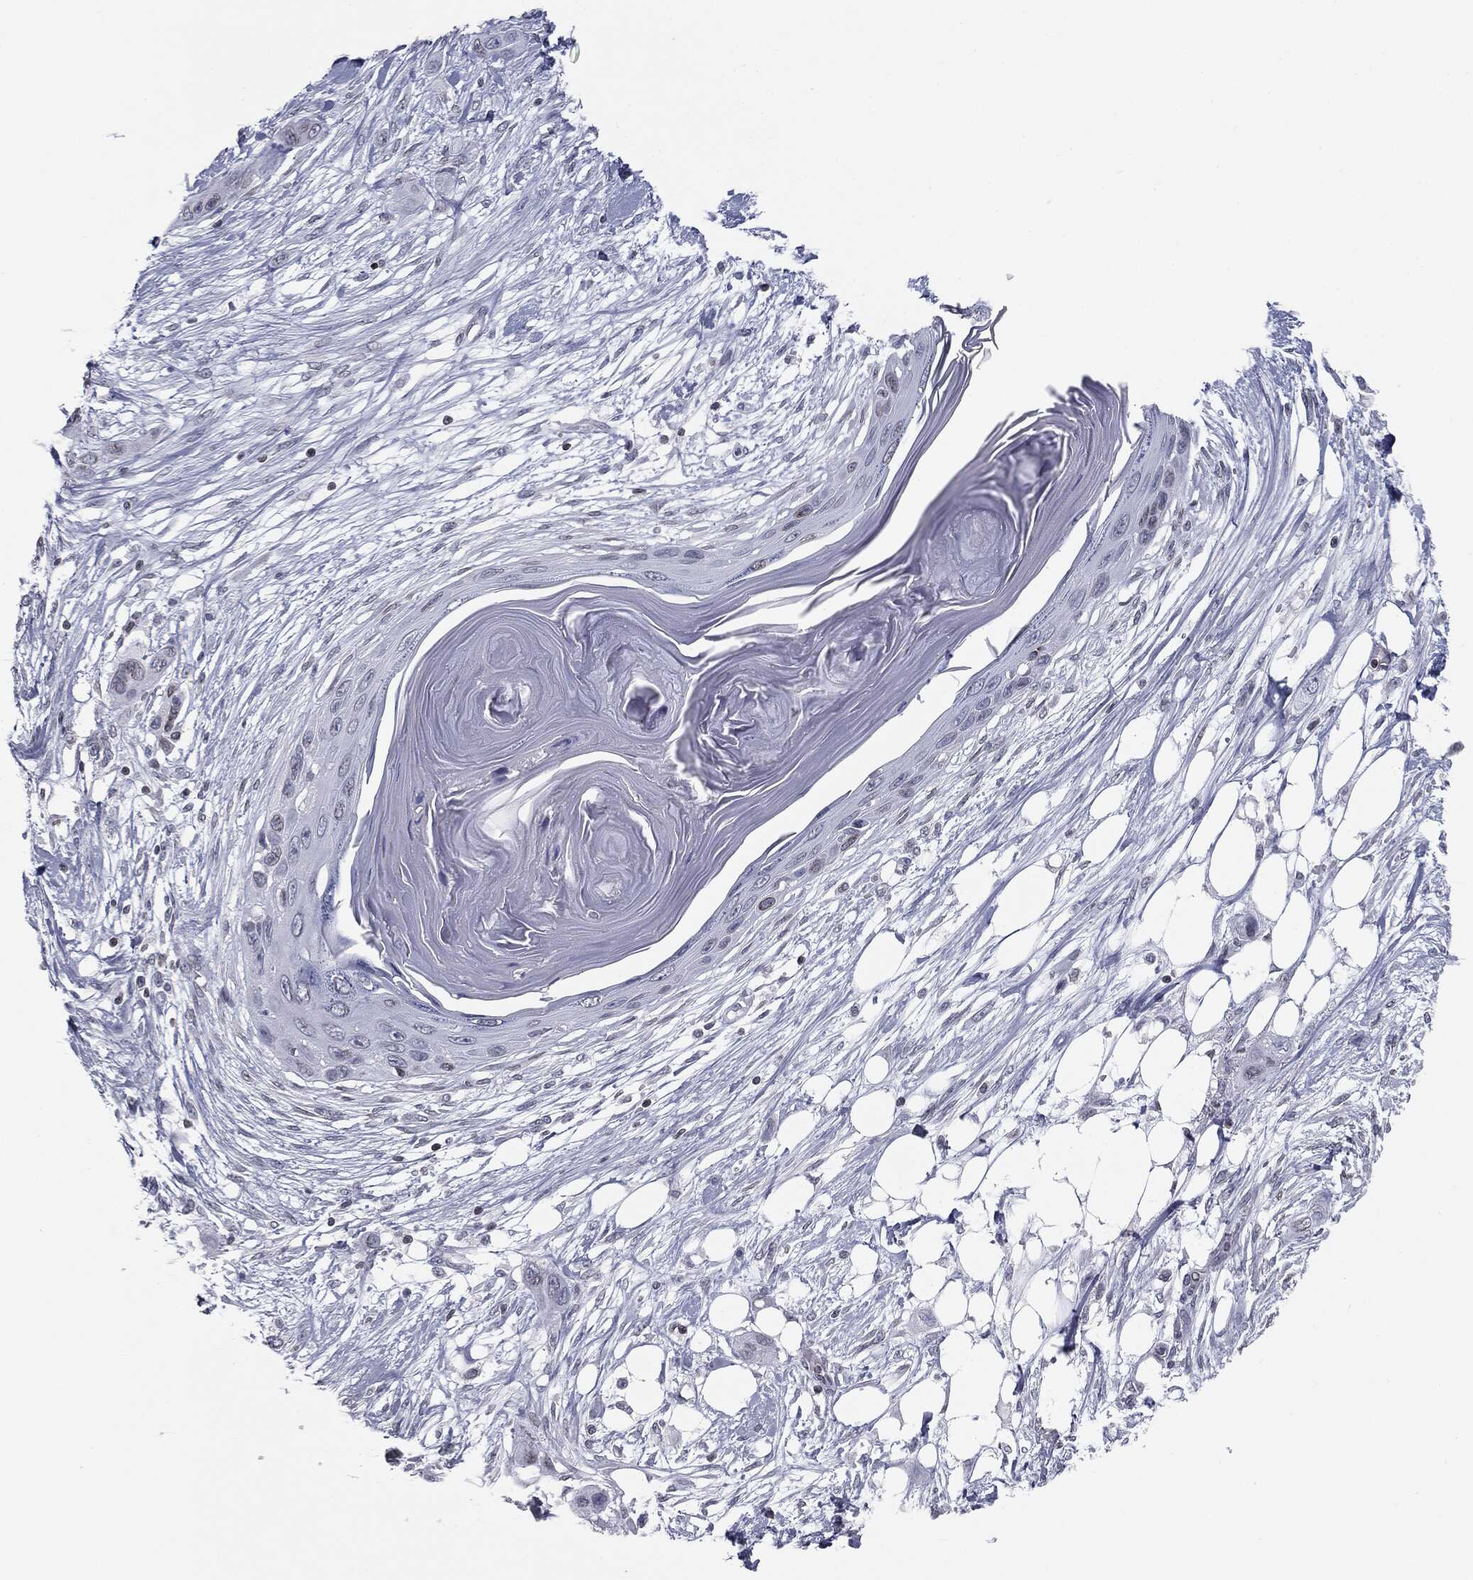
{"staining": {"intensity": "weak", "quantity": "<25%", "location": "nuclear"}, "tissue": "skin cancer", "cell_type": "Tumor cells", "image_type": "cancer", "snomed": [{"axis": "morphology", "description": "Squamous cell carcinoma, NOS"}, {"axis": "topography", "description": "Skin"}], "caption": "This is an immunohistochemistry photomicrograph of squamous cell carcinoma (skin). There is no staining in tumor cells.", "gene": "ALDOB", "patient": {"sex": "male", "age": 79}}